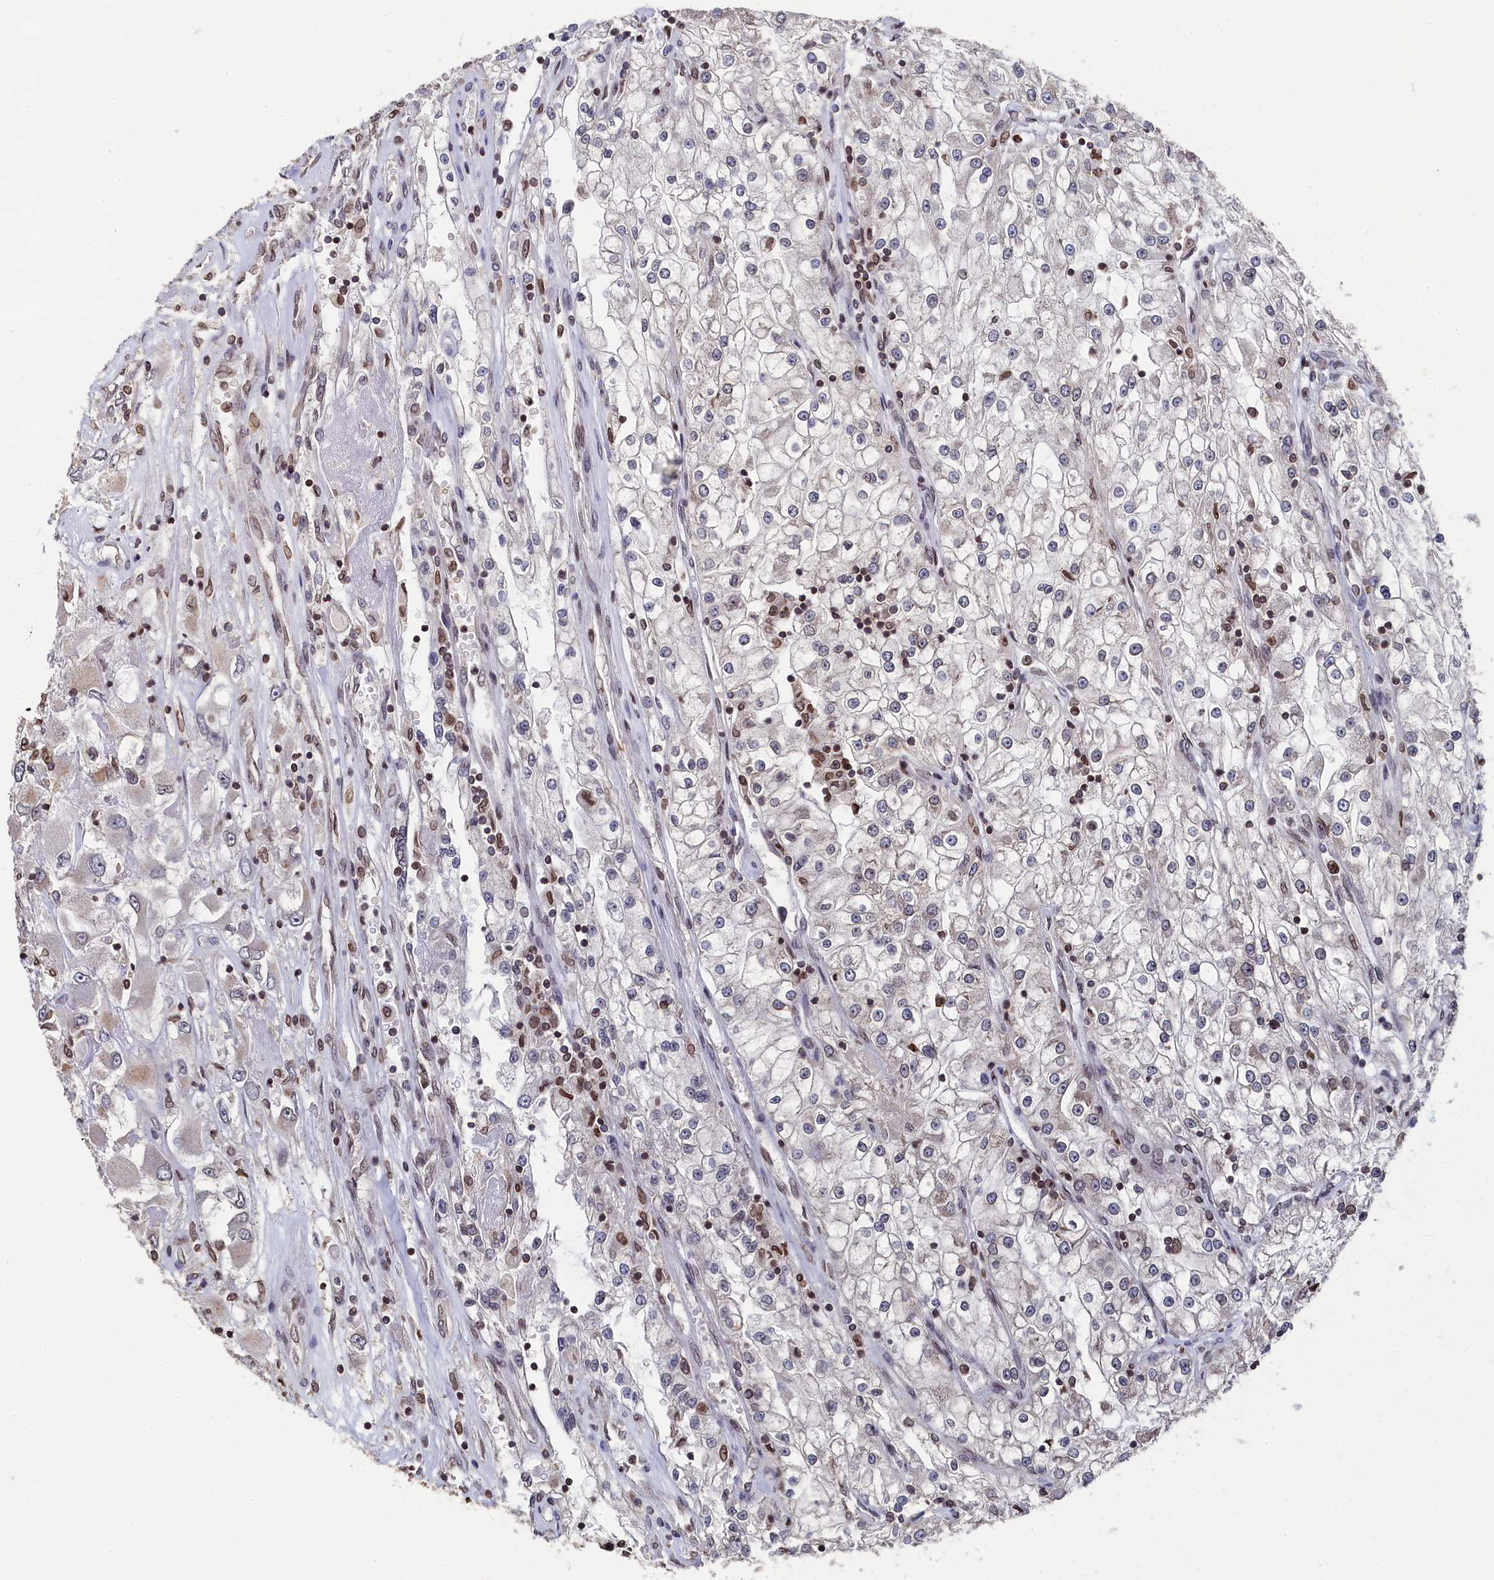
{"staining": {"intensity": "negative", "quantity": "none", "location": "none"}, "tissue": "renal cancer", "cell_type": "Tumor cells", "image_type": "cancer", "snomed": [{"axis": "morphology", "description": "Adenocarcinoma, NOS"}, {"axis": "topography", "description": "Kidney"}], "caption": "A photomicrograph of renal cancer (adenocarcinoma) stained for a protein reveals no brown staining in tumor cells. (DAB IHC visualized using brightfield microscopy, high magnification).", "gene": "ANKEF1", "patient": {"sex": "female", "age": 52}}